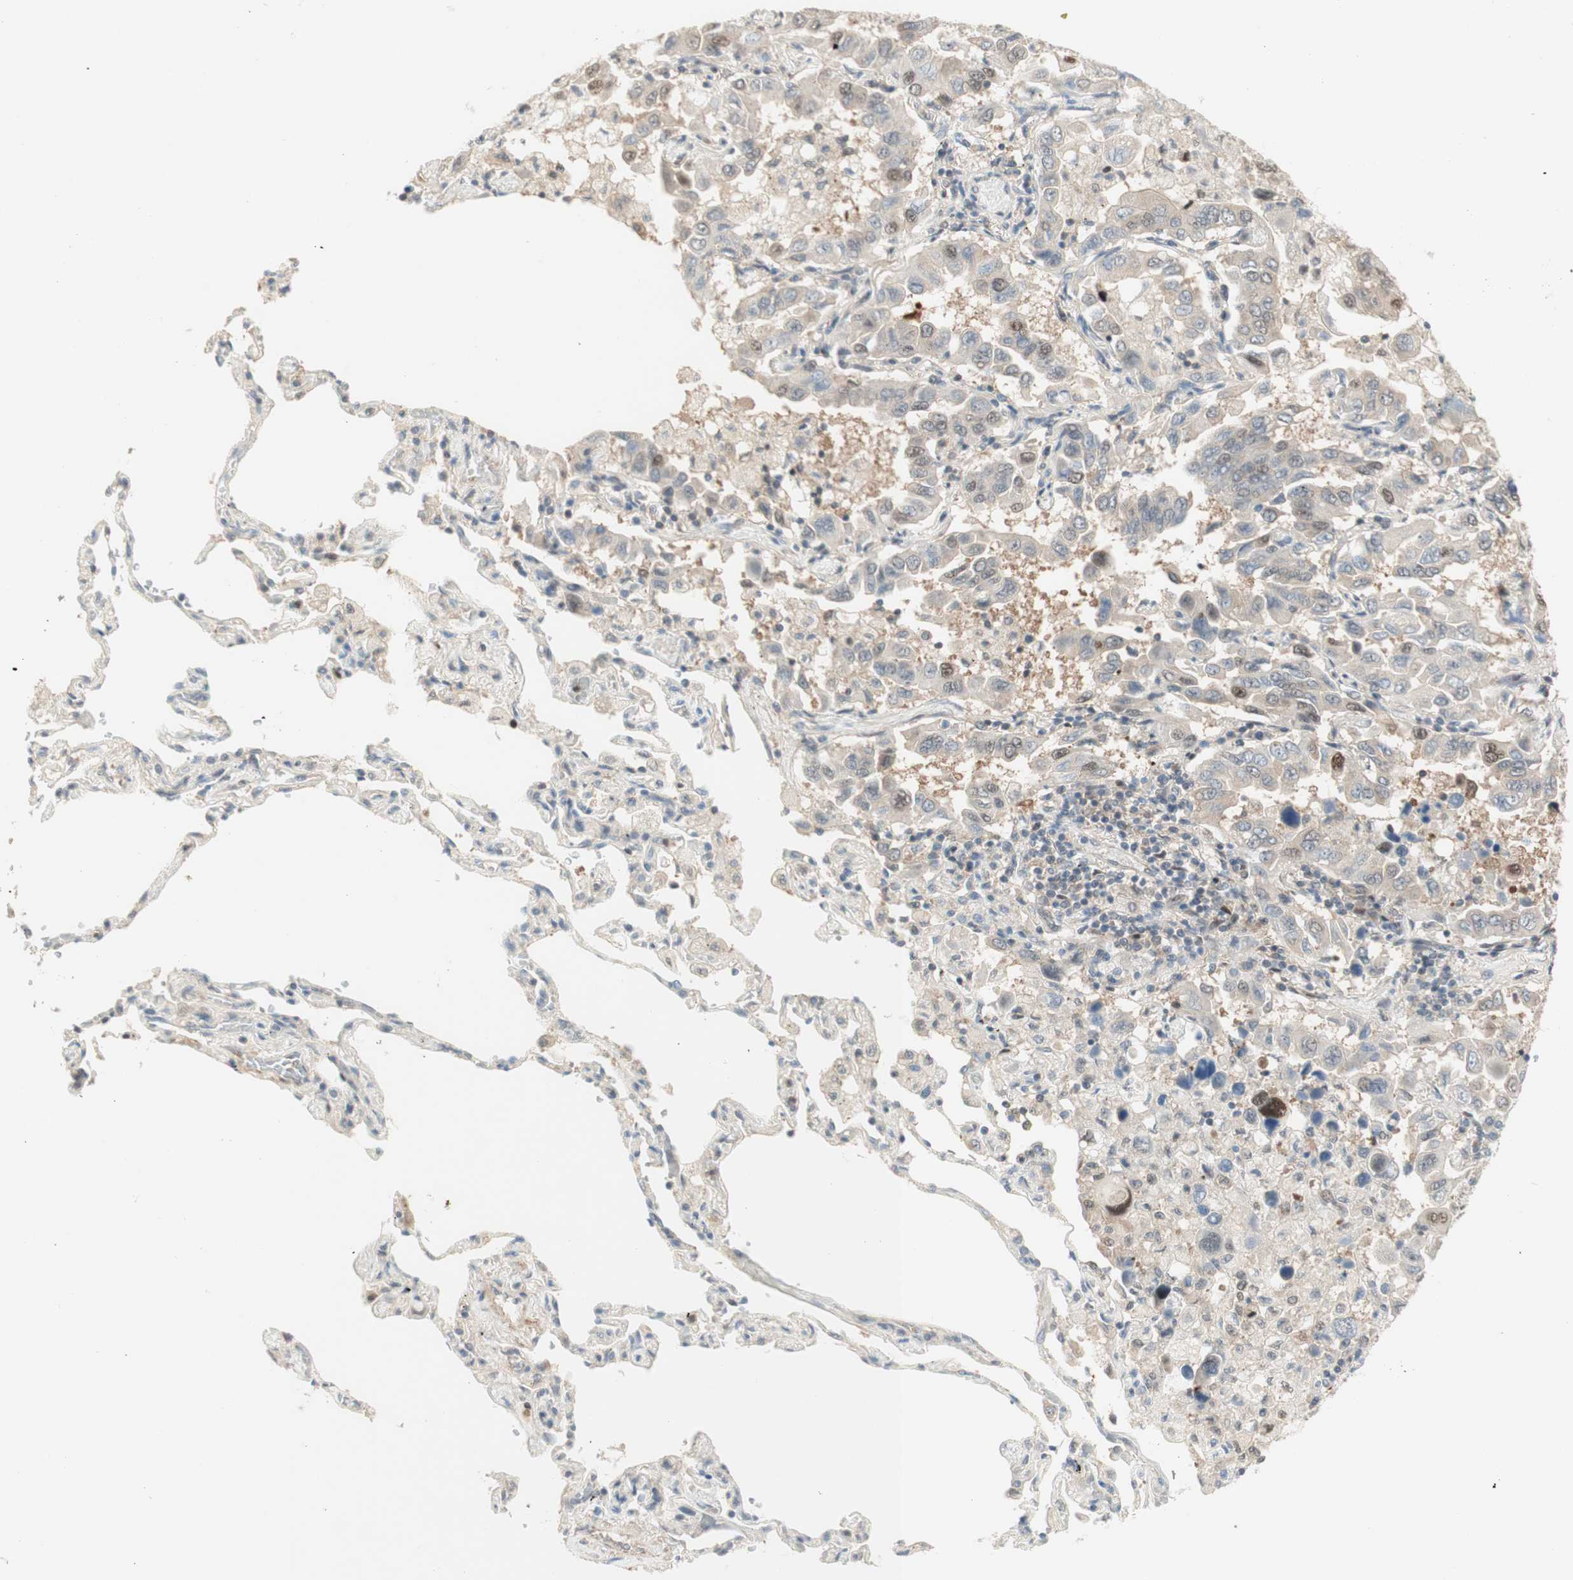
{"staining": {"intensity": "moderate", "quantity": "<25%", "location": "nuclear"}, "tissue": "lung cancer", "cell_type": "Tumor cells", "image_type": "cancer", "snomed": [{"axis": "morphology", "description": "Adenocarcinoma, NOS"}, {"axis": "topography", "description": "Lung"}], "caption": "Immunohistochemistry micrograph of human lung adenocarcinoma stained for a protein (brown), which displays low levels of moderate nuclear positivity in approximately <25% of tumor cells.", "gene": "RFNG", "patient": {"sex": "male", "age": 64}}